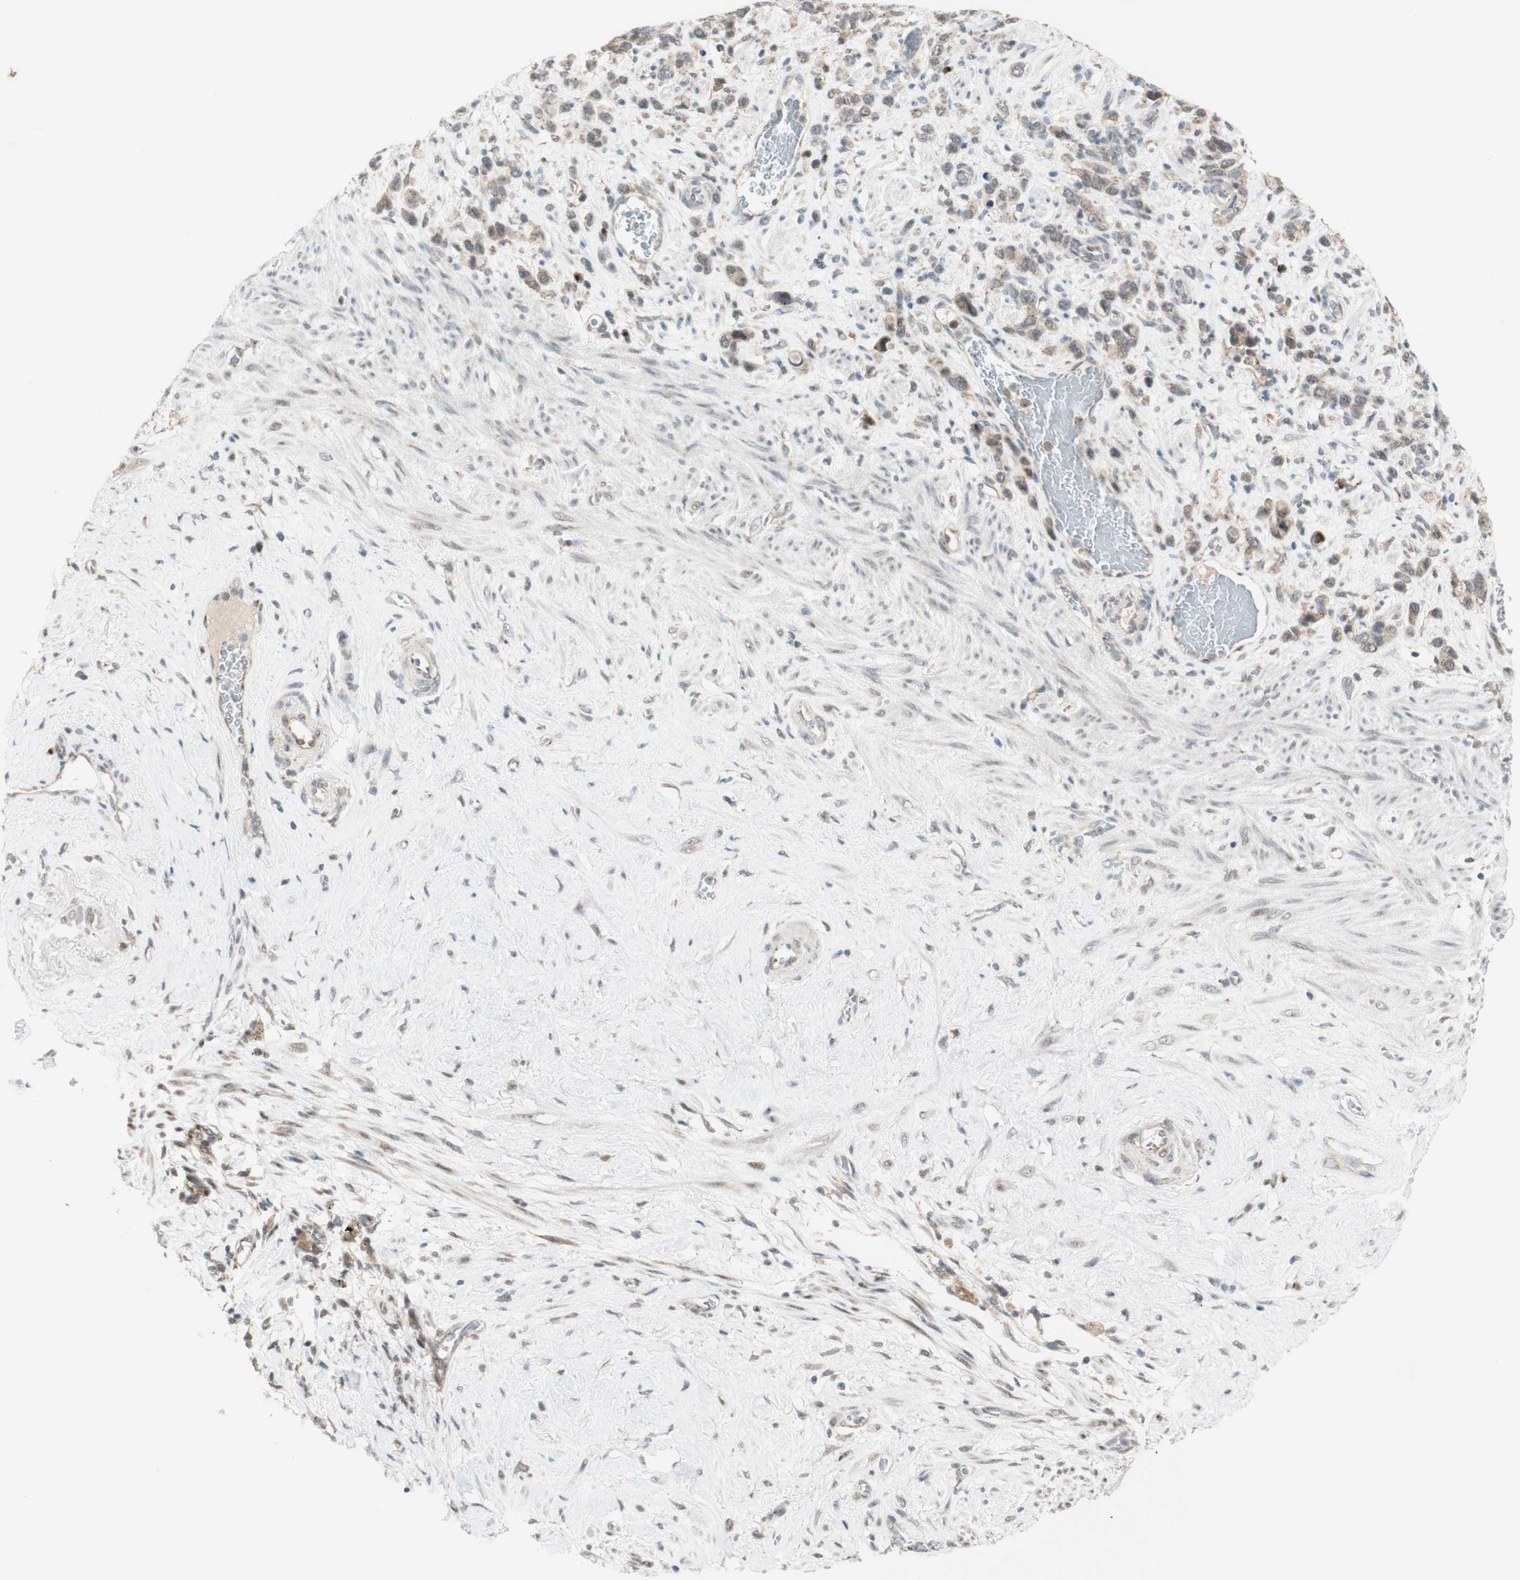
{"staining": {"intensity": "moderate", "quantity": "25%-75%", "location": "cytoplasmic/membranous"}, "tissue": "stomach cancer", "cell_type": "Tumor cells", "image_type": "cancer", "snomed": [{"axis": "morphology", "description": "Adenocarcinoma, NOS"}, {"axis": "morphology", "description": "Adenocarcinoma, High grade"}, {"axis": "topography", "description": "Stomach, upper"}, {"axis": "topography", "description": "Stomach, lower"}], "caption": "Tumor cells show medium levels of moderate cytoplasmic/membranous staining in about 25%-75% of cells in human stomach cancer (adenocarcinoma). The protein of interest is shown in brown color, while the nuclei are stained blue.", "gene": "CYLD", "patient": {"sex": "female", "age": 65}}